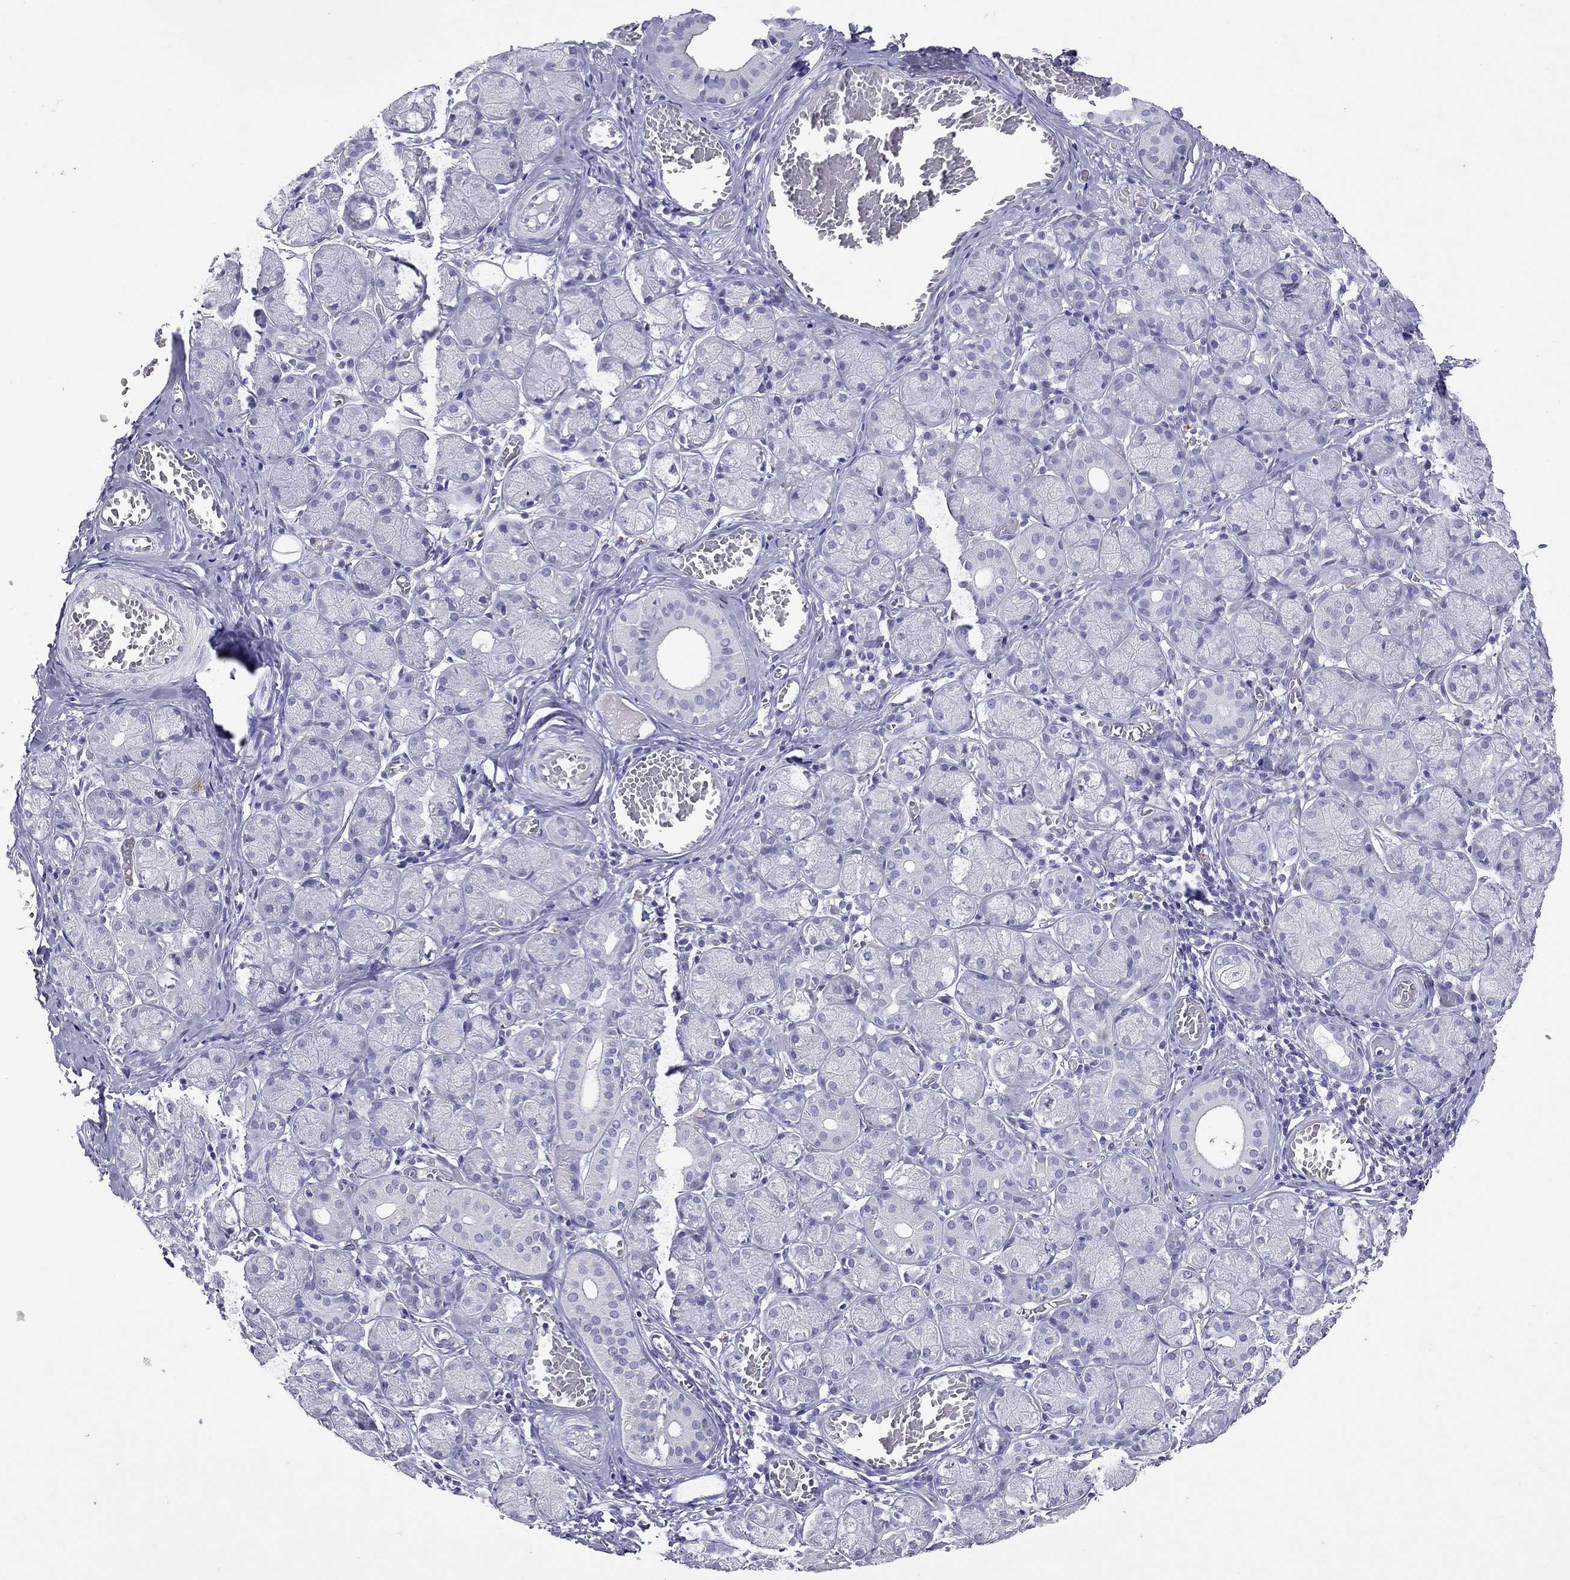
{"staining": {"intensity": "negative", "quantity": "none", "location": "none"}, "tissue": "salivary gland", "cell_type": "Glandular cells", "image_type": "normal", "snomed": [{"axis": "morphology", "description": "Normal tissue, NOS"}, {"axis": "topography", "description": "Salivary gland"}, {"axis": "topography", "description": "Peripheral nerve tissue"}], "caption": "The image demonstrates no staining of glandular cells in benign salivary gland.", "gene": "SLAMF1", "patient": {"sex": "female", "age": 24}}